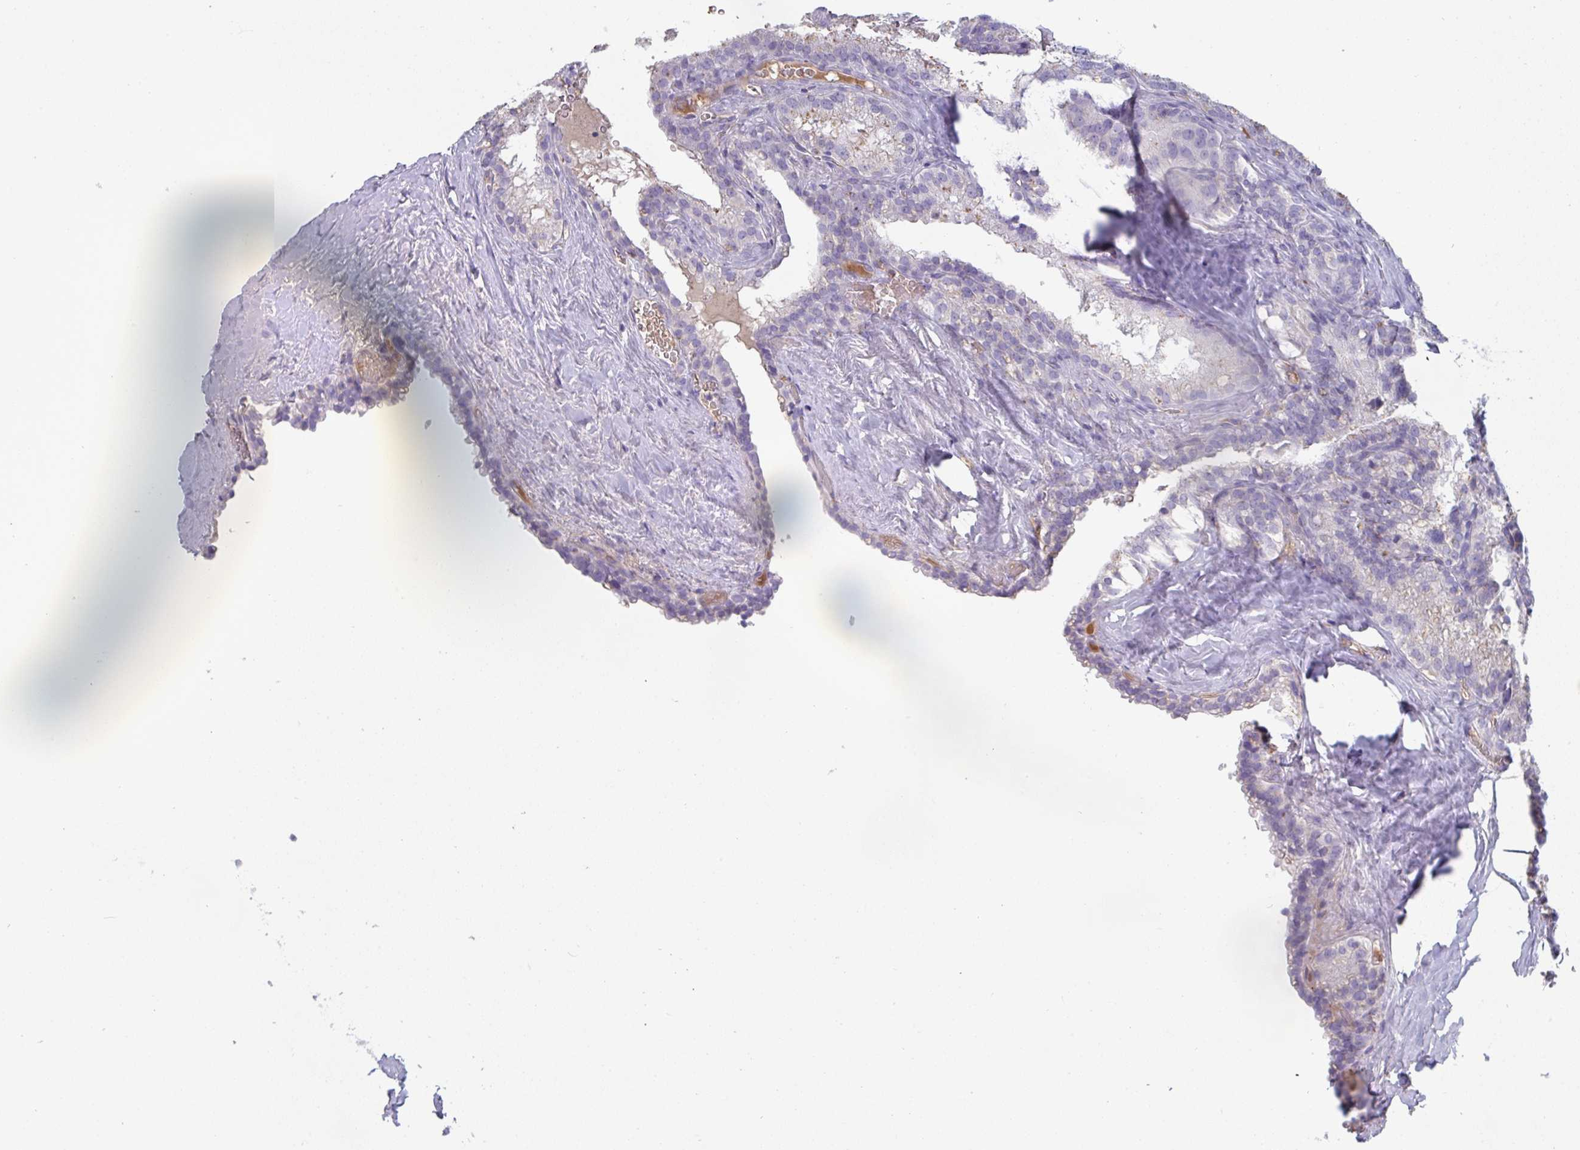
{"staining": {"intensity": "weak", "quantity": "<25%", "location": "cytoplasmic/membranous"}, "tissue": "seminal vesicle", "cell_type": "Glandular cells", "image_type": "normal", "snomed": [{"axis": "morphology", "description": "Normal tissue, NOS"}, {"axis": "topography", "description": "Seminal veicle"}], "caption": "The IHC micrograph has no significant expression in glandular cells of seminal vesicle. (DAB immunohistochemistry (IHC) visualized using brightfield microscopy, high magnification).", "gene": "HGFAC", "patient": {"sex": "male", "age": 47}}